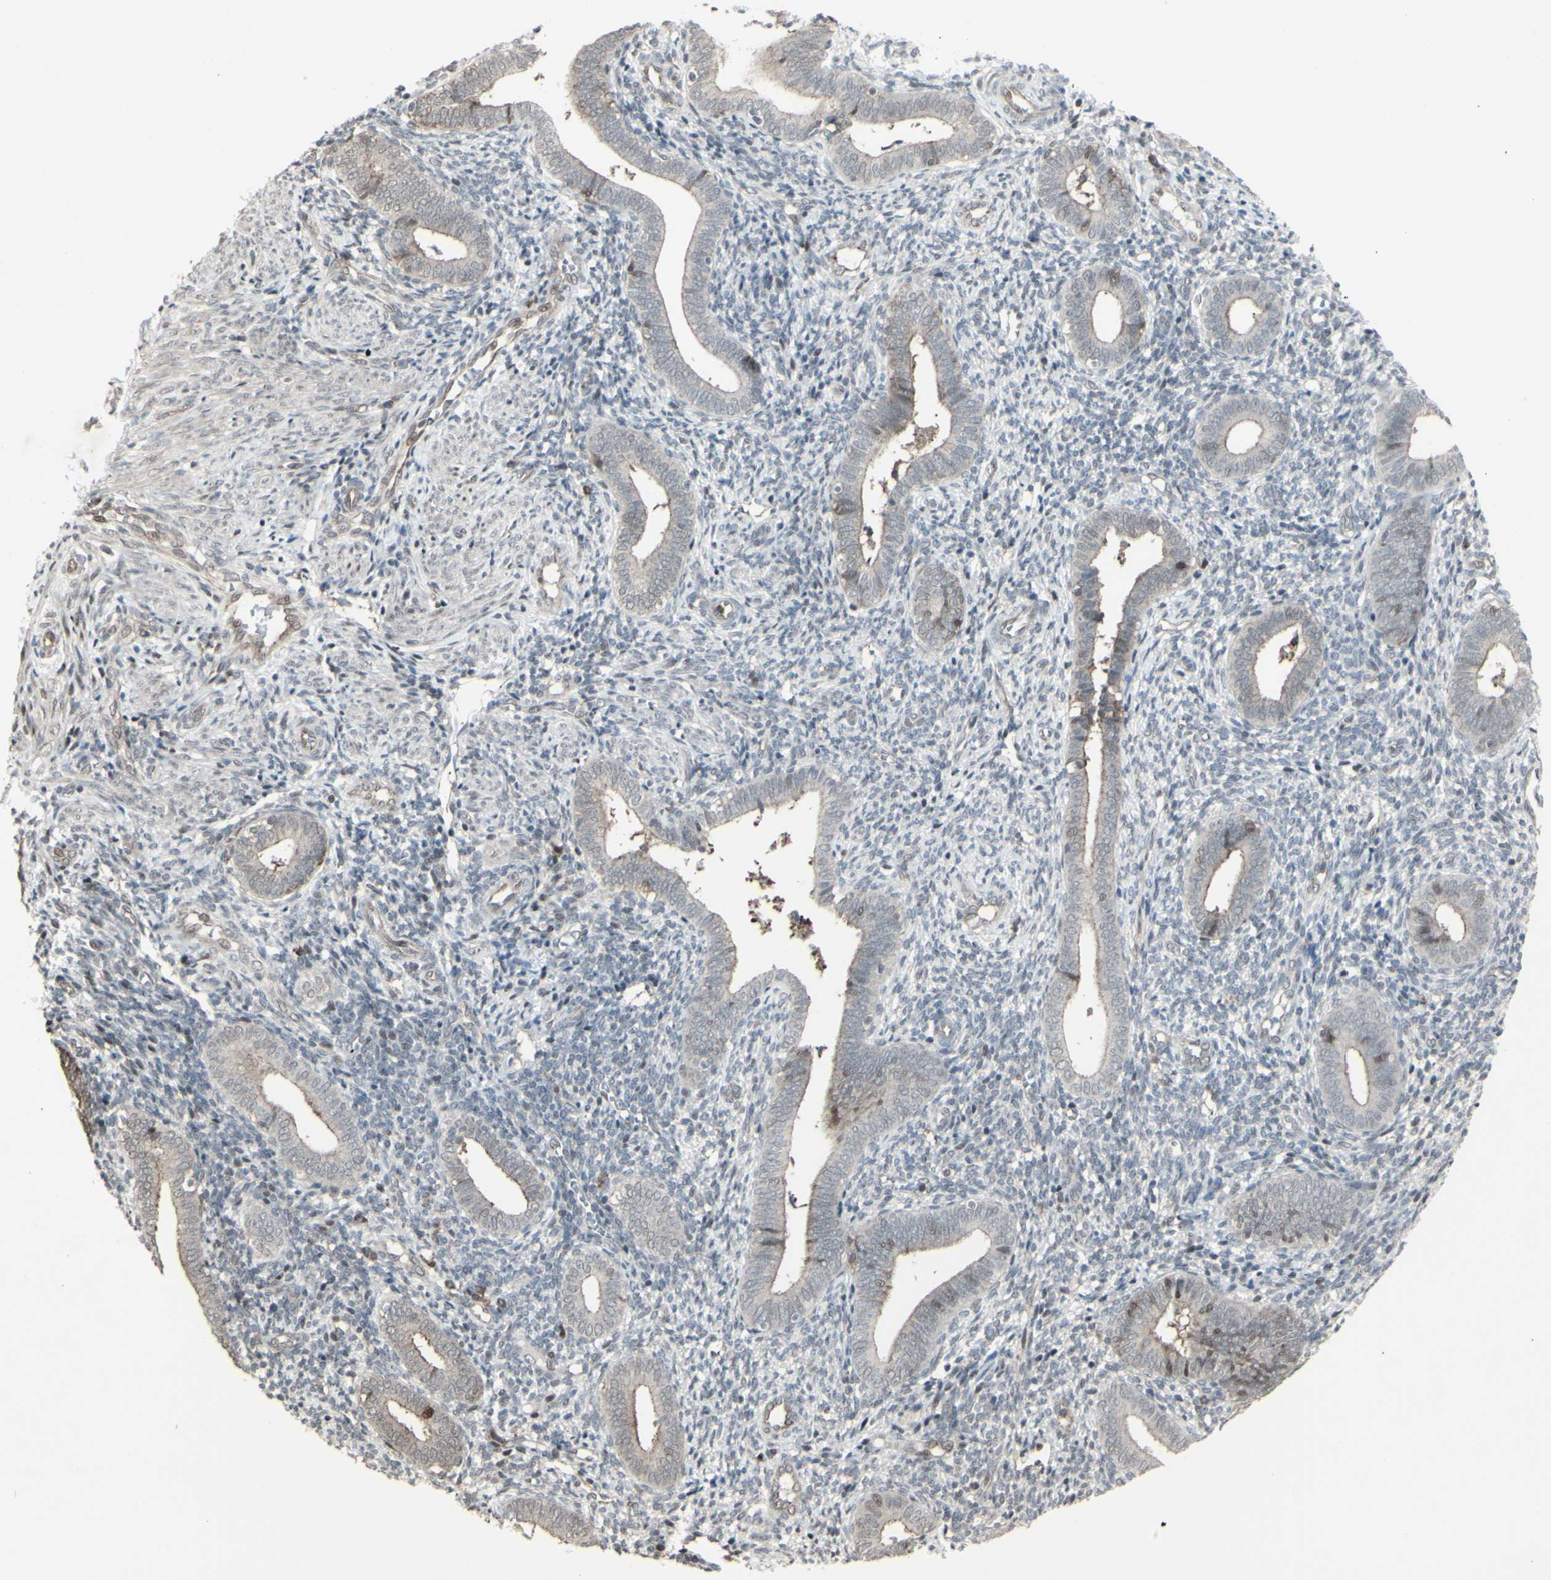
{"staining": {"intensity": "weak", "quantity": "<25%", "location": "nuclear"}, "tissue": "endometrium", "cell_type": "Cells in endometrial stroma", "image_type": "normal", "snomed": [{"axis": "morphology", "description": "Normal tissue, NOS"}, {"axis": "topography", "description": "Uterus"}, {"axis": "topography", "description": "Endometrium"}], "caption": "Immunohistochemistry image of unremarkable endometrium: endometrium stained with DAB reveals no significant protein expression in cells in endometrial stroma.", "gene": "CD33", "patient": {"sex": "female", "age": 33}}